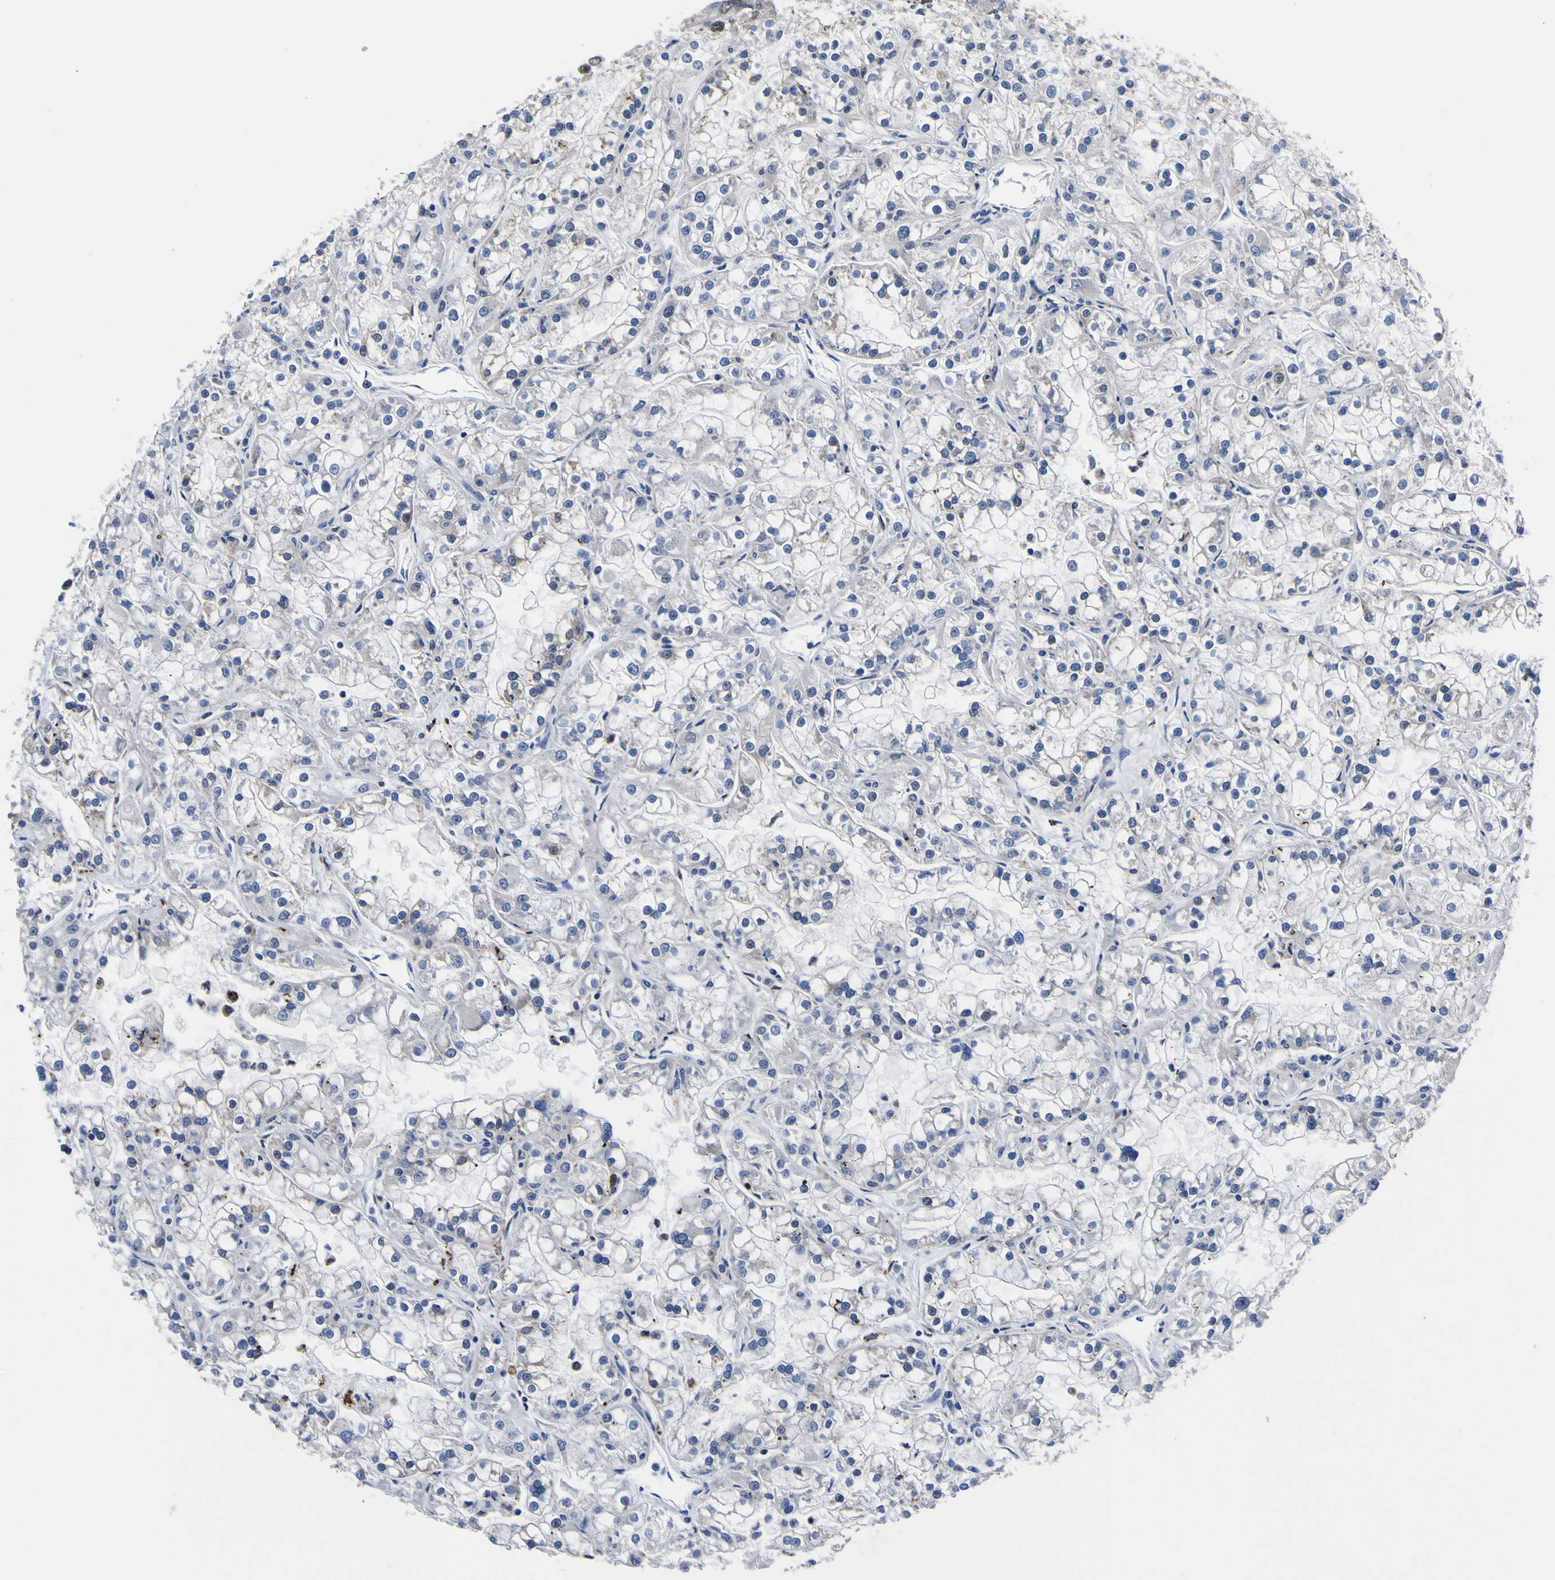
{"staining": {"intensity": "negative", "quantity": "none", "location": "none"}, "tissue": "renal cancer", "cell_type": "Tumor cells", "image_type": "cancer", "snomed": [{"axis": "morphology", "description": "Adenocarcinoma, NOS"}, {"axis": "topography", "description": "Kidney"}], "caption": "Micrograph shows no protein staining in tumor cells of renal adenocarcinoma tissue. Brightfield microscopy of immunohistochemistry stained with DAB (3,3'-diaminobenzidine) (brown) and hematoxylin (blue), captured at high magnification.", "gene": "IGFLR1", "patient": {"sex": "female", "age": 52}}